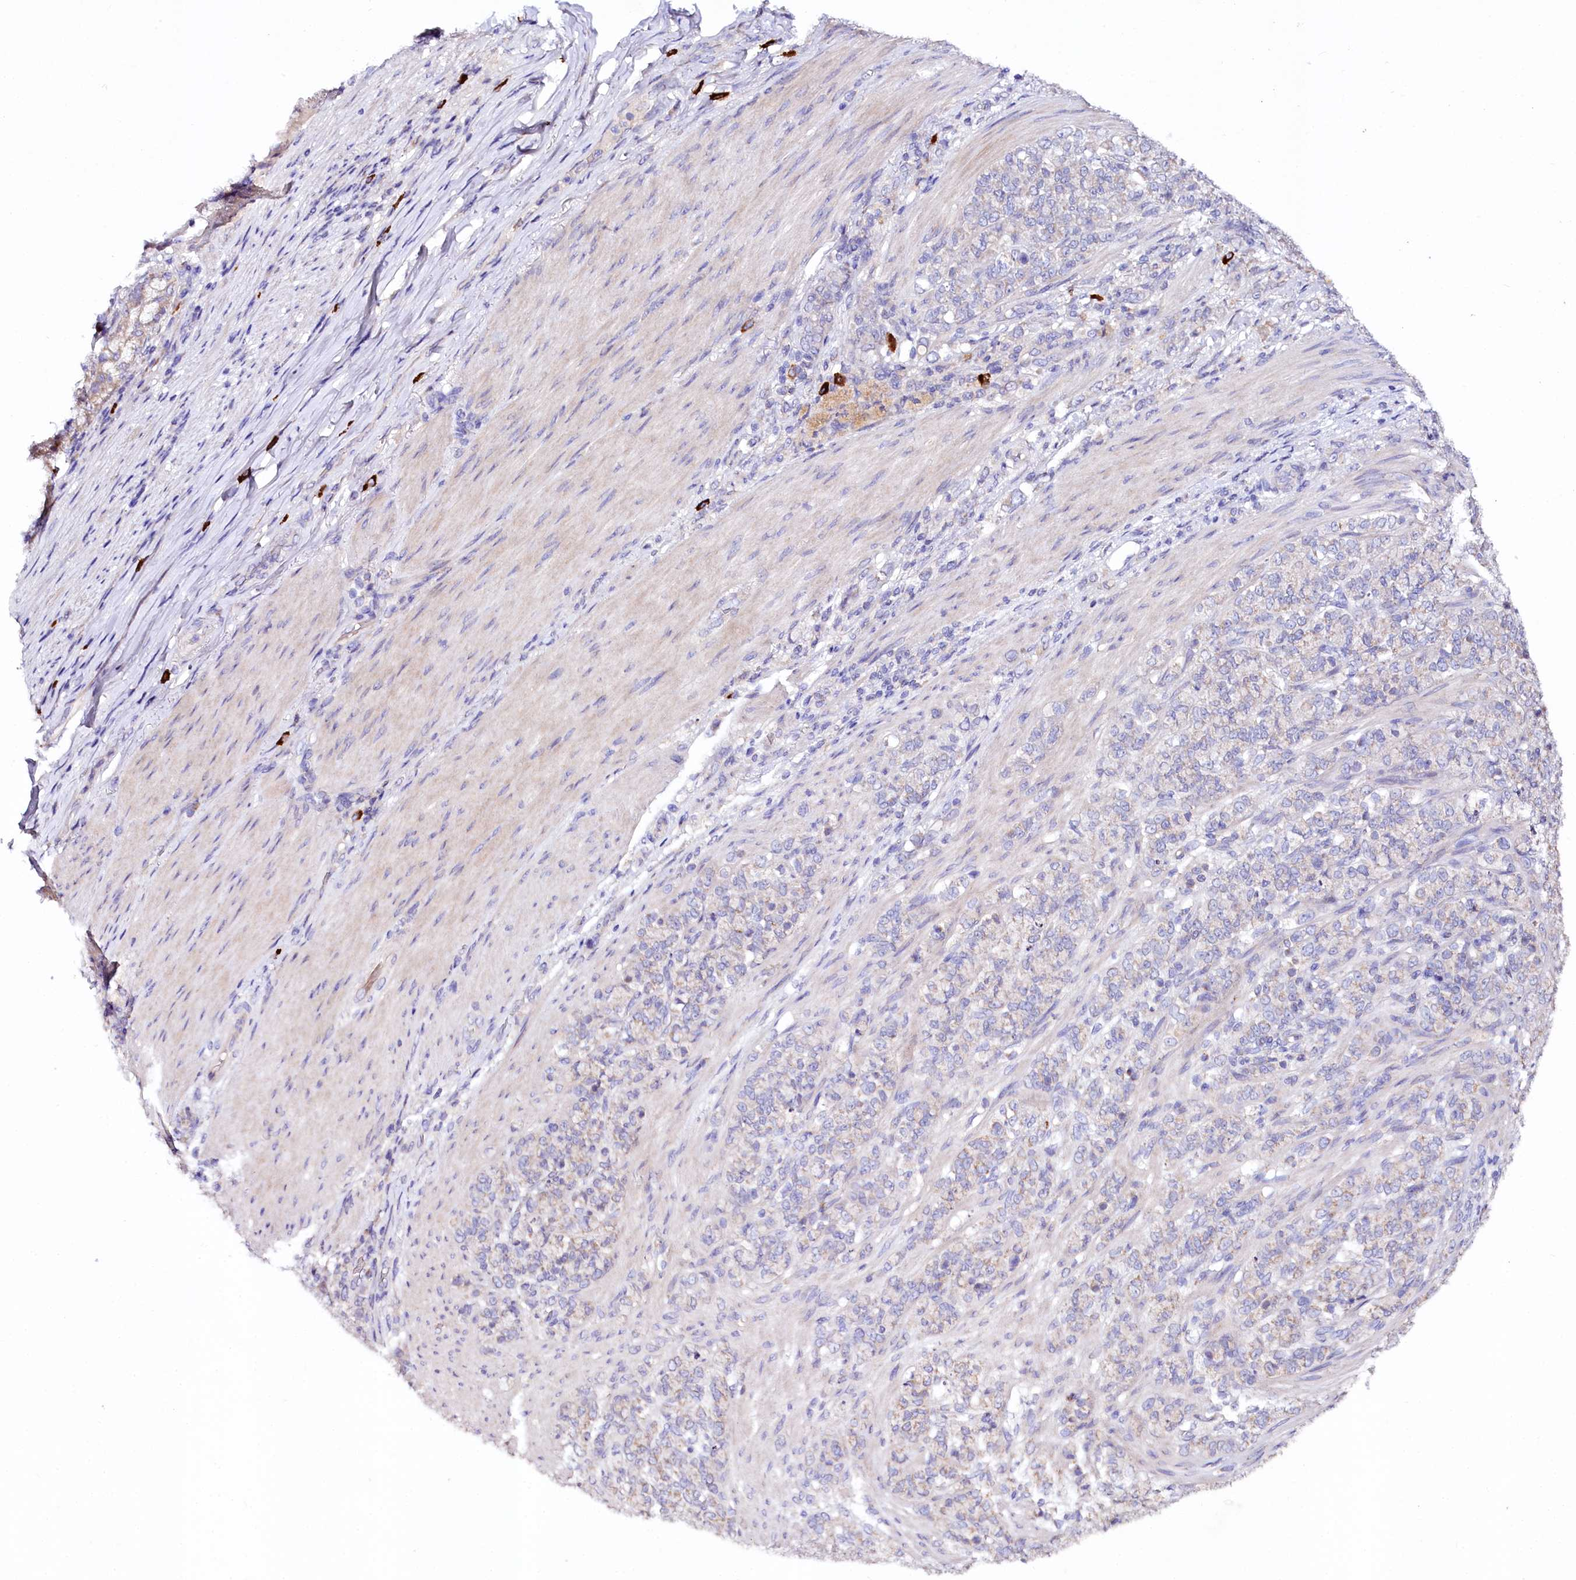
{"staining": {"intensity": "negative", "quantity": "none", "location": "none"}, "tissue": "stomach cancer", "cell_type": "Tumor cells", "image_type": "cancer", "snomed": [{"axis": "morphology", "description": "Adenocarcinoma, NOS"}, {"axis": "topography", "description": "Stomach"}], "caption": "An immunohistochemistry image of stomach cancer is shown. There is no staining in tumor cells of stomach cancer.", "gene": "ZNF45", "patient": {"sex": "female", "age": 79}}